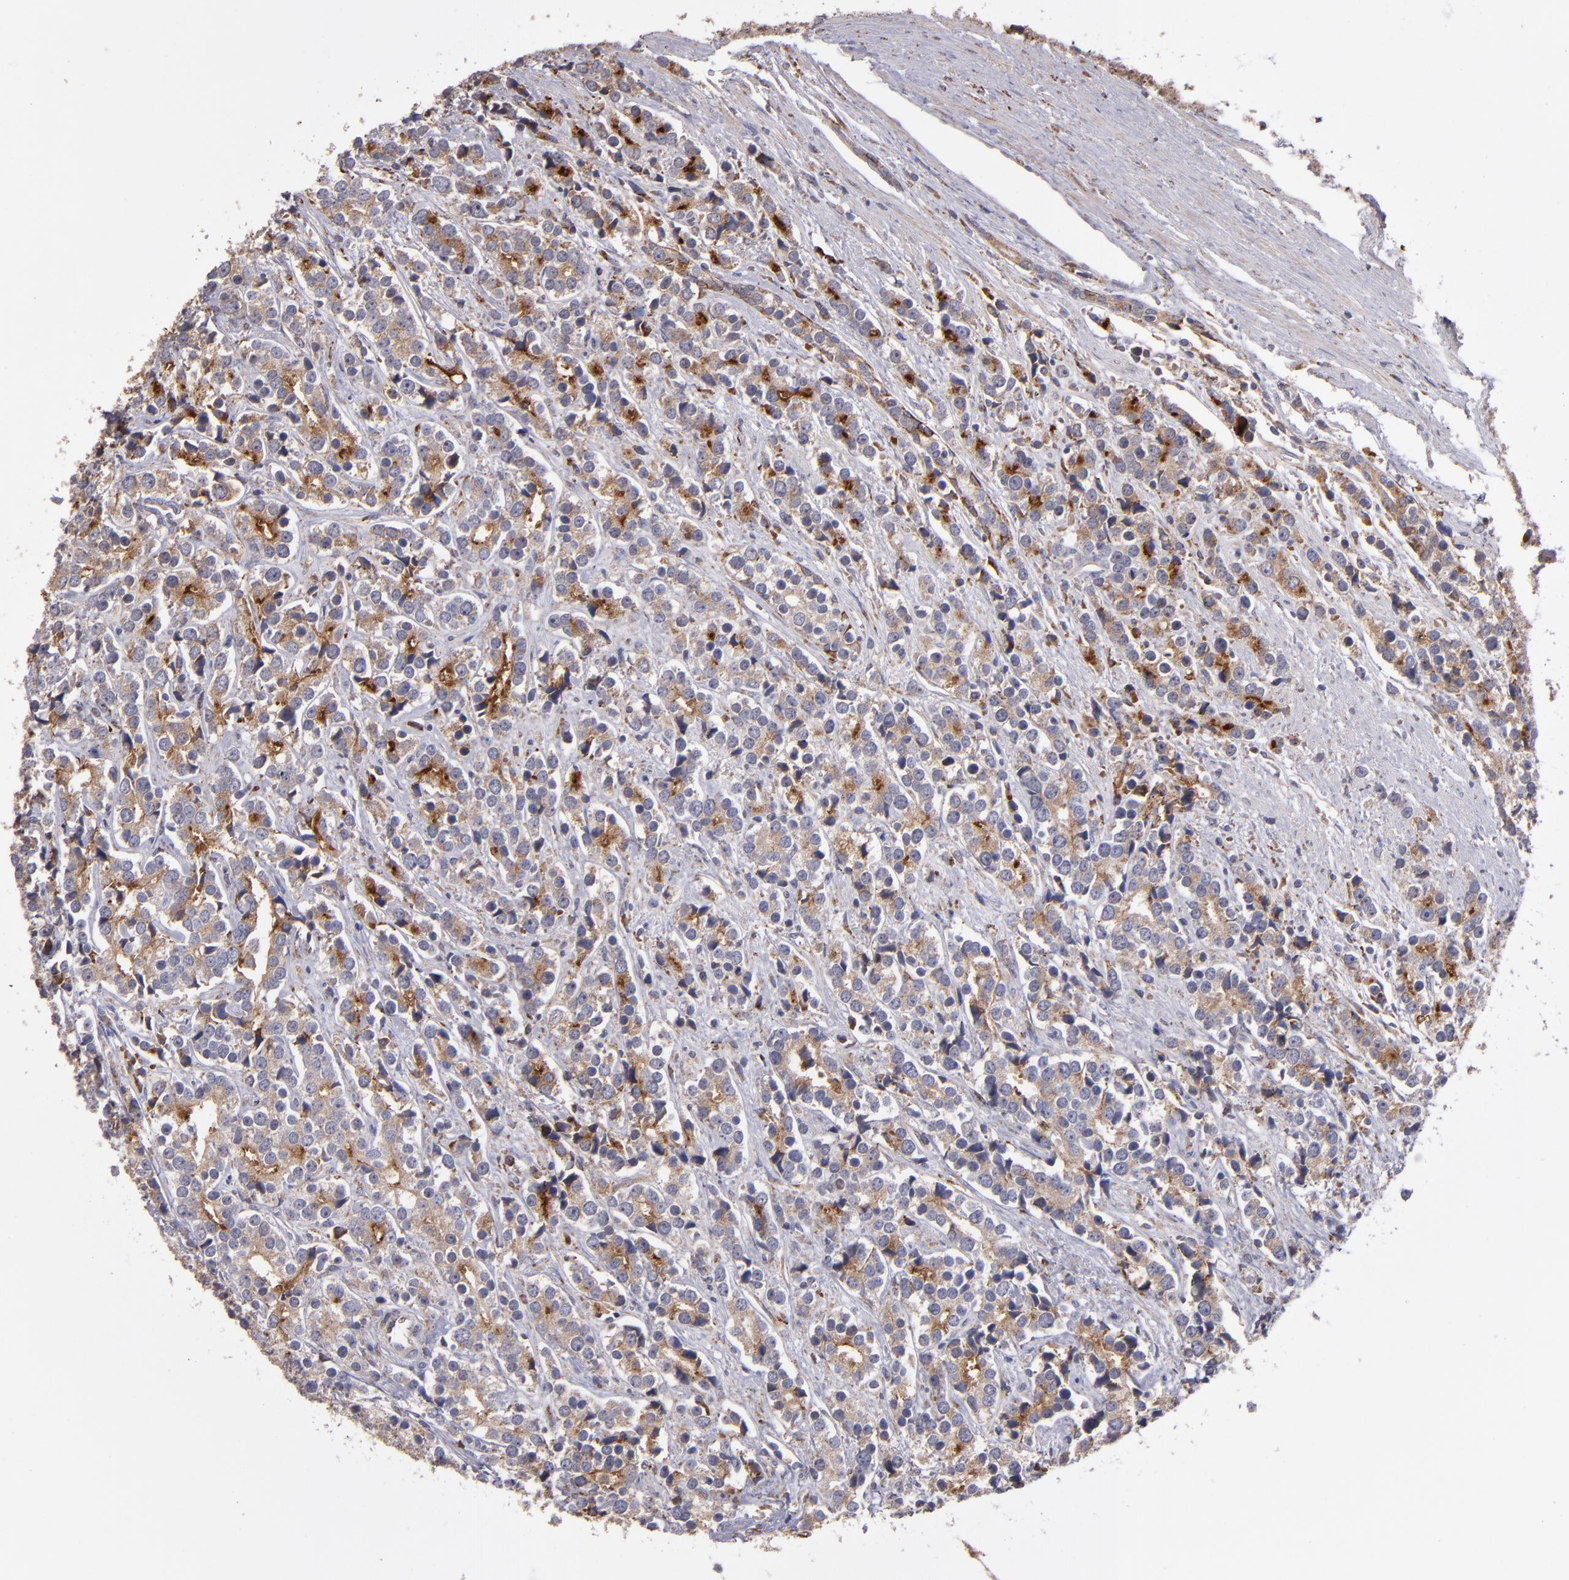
{"staining": {"intensity": "moderate", "quantity": ">75%", "location": "cytoplasmic/membranous"}, "tissue": "prostate cancer", "cell_type": "Tumor cells", "image_type": "cancer", "snomed": [{"axis": "morphology", "description": "Adenocarcinoma, High grade"}, {"axis": "topography", "description": "Prostate"}], "caption": "Protein positivity by immunohistochemistry (IHC) demonstrates moderate cytoplasmic/membranous positivity in approximately >75% of tumor cells in prostate cancer.", "gene": "IFIH1", "patient": {"sex": "male", "age": 71}}